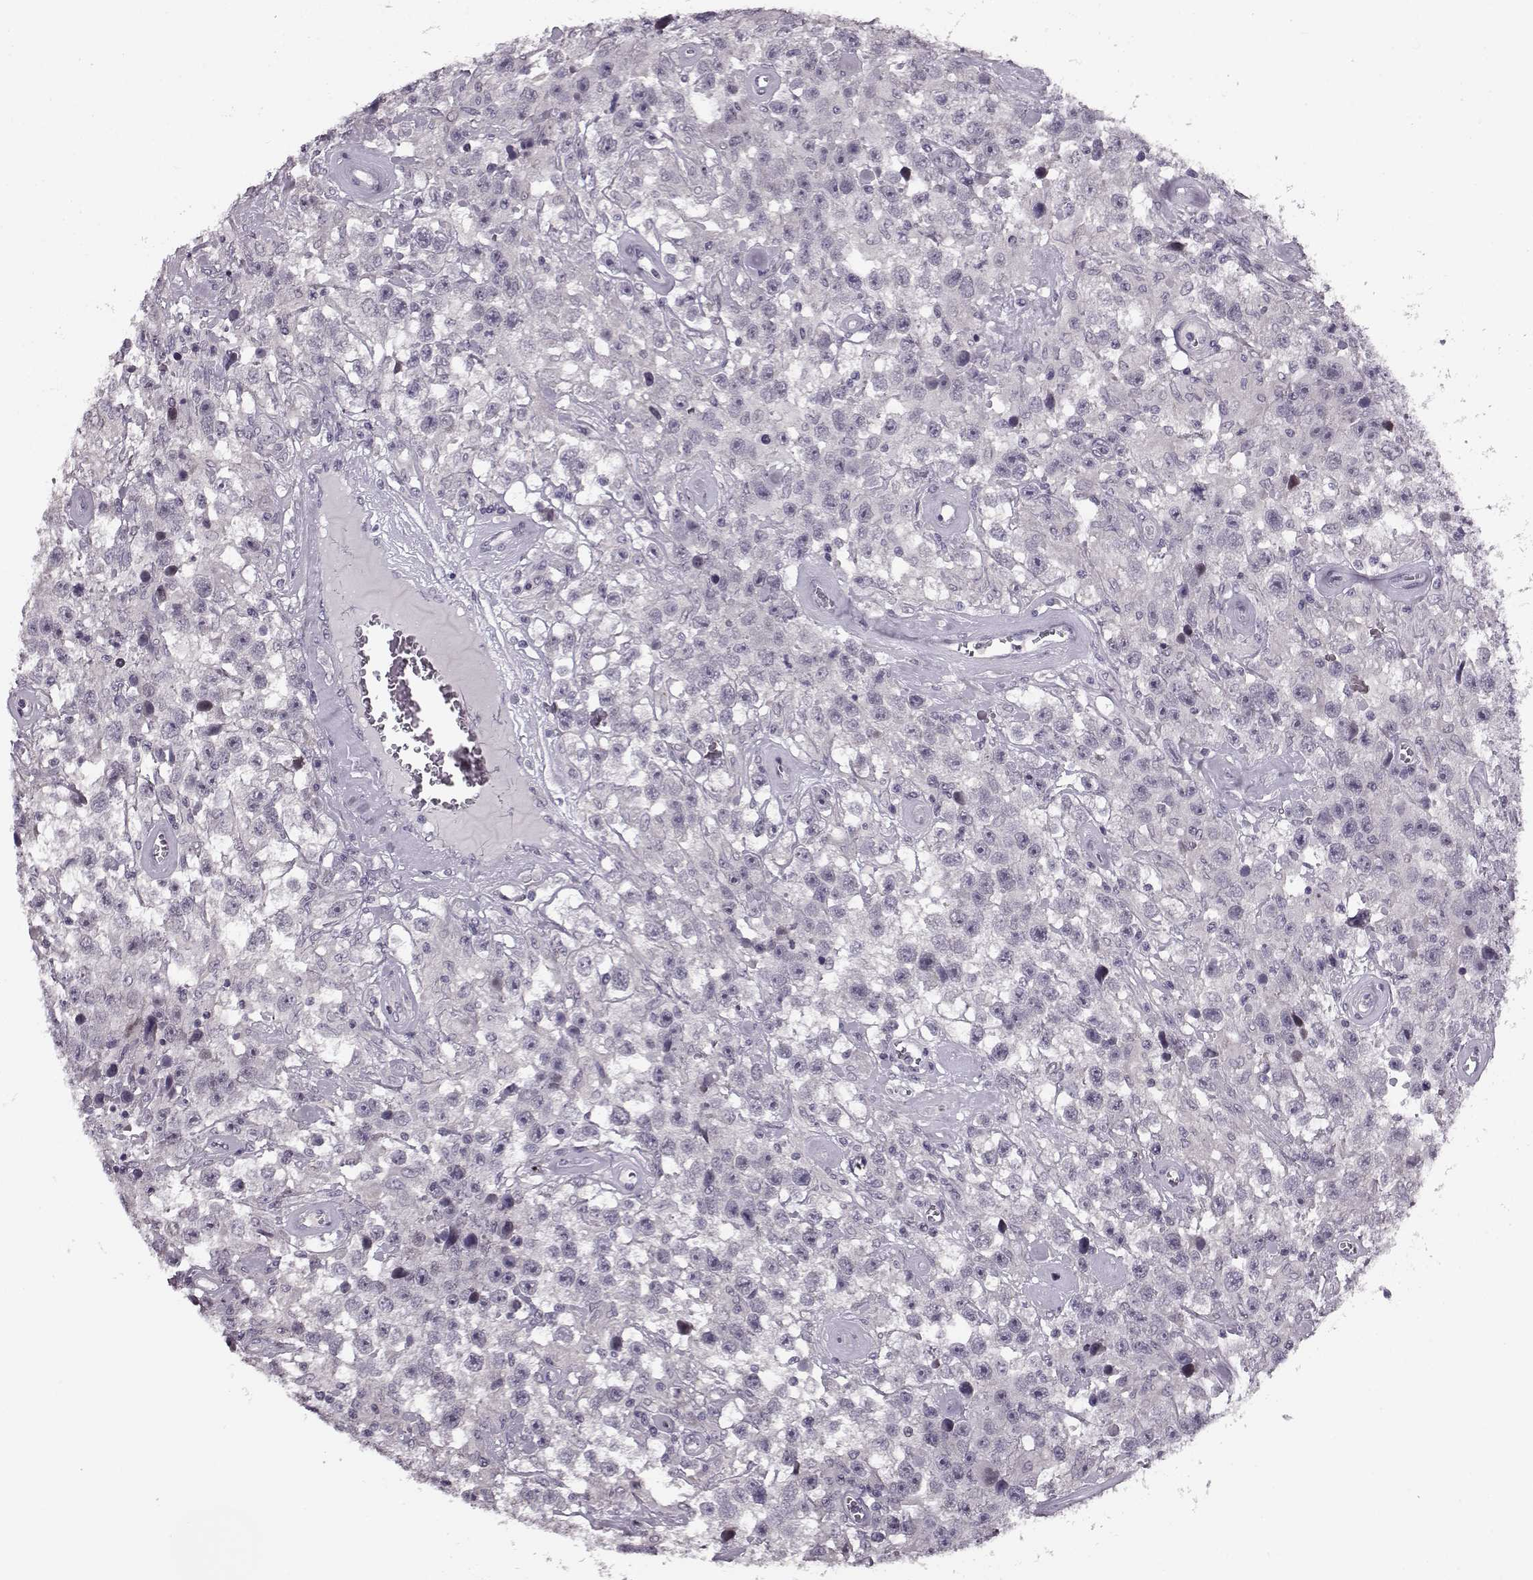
{"staining": {"intensity": "negative", "quantity": "none", "location": "none"}, "tissue": "testis cancer", "cell_type": "Tumor cells", "image_type": "cancer", "snomed": [{"axis": "morphology", "description": "Seminoma, NOS"}, {"axis": "topography", "description": "Testis"}], "caption": "Tumor cells show no significant staining in testis cancer (seminoma).", "gene": "RP1L1", "patient": {"sex": "male", "age": 43}}